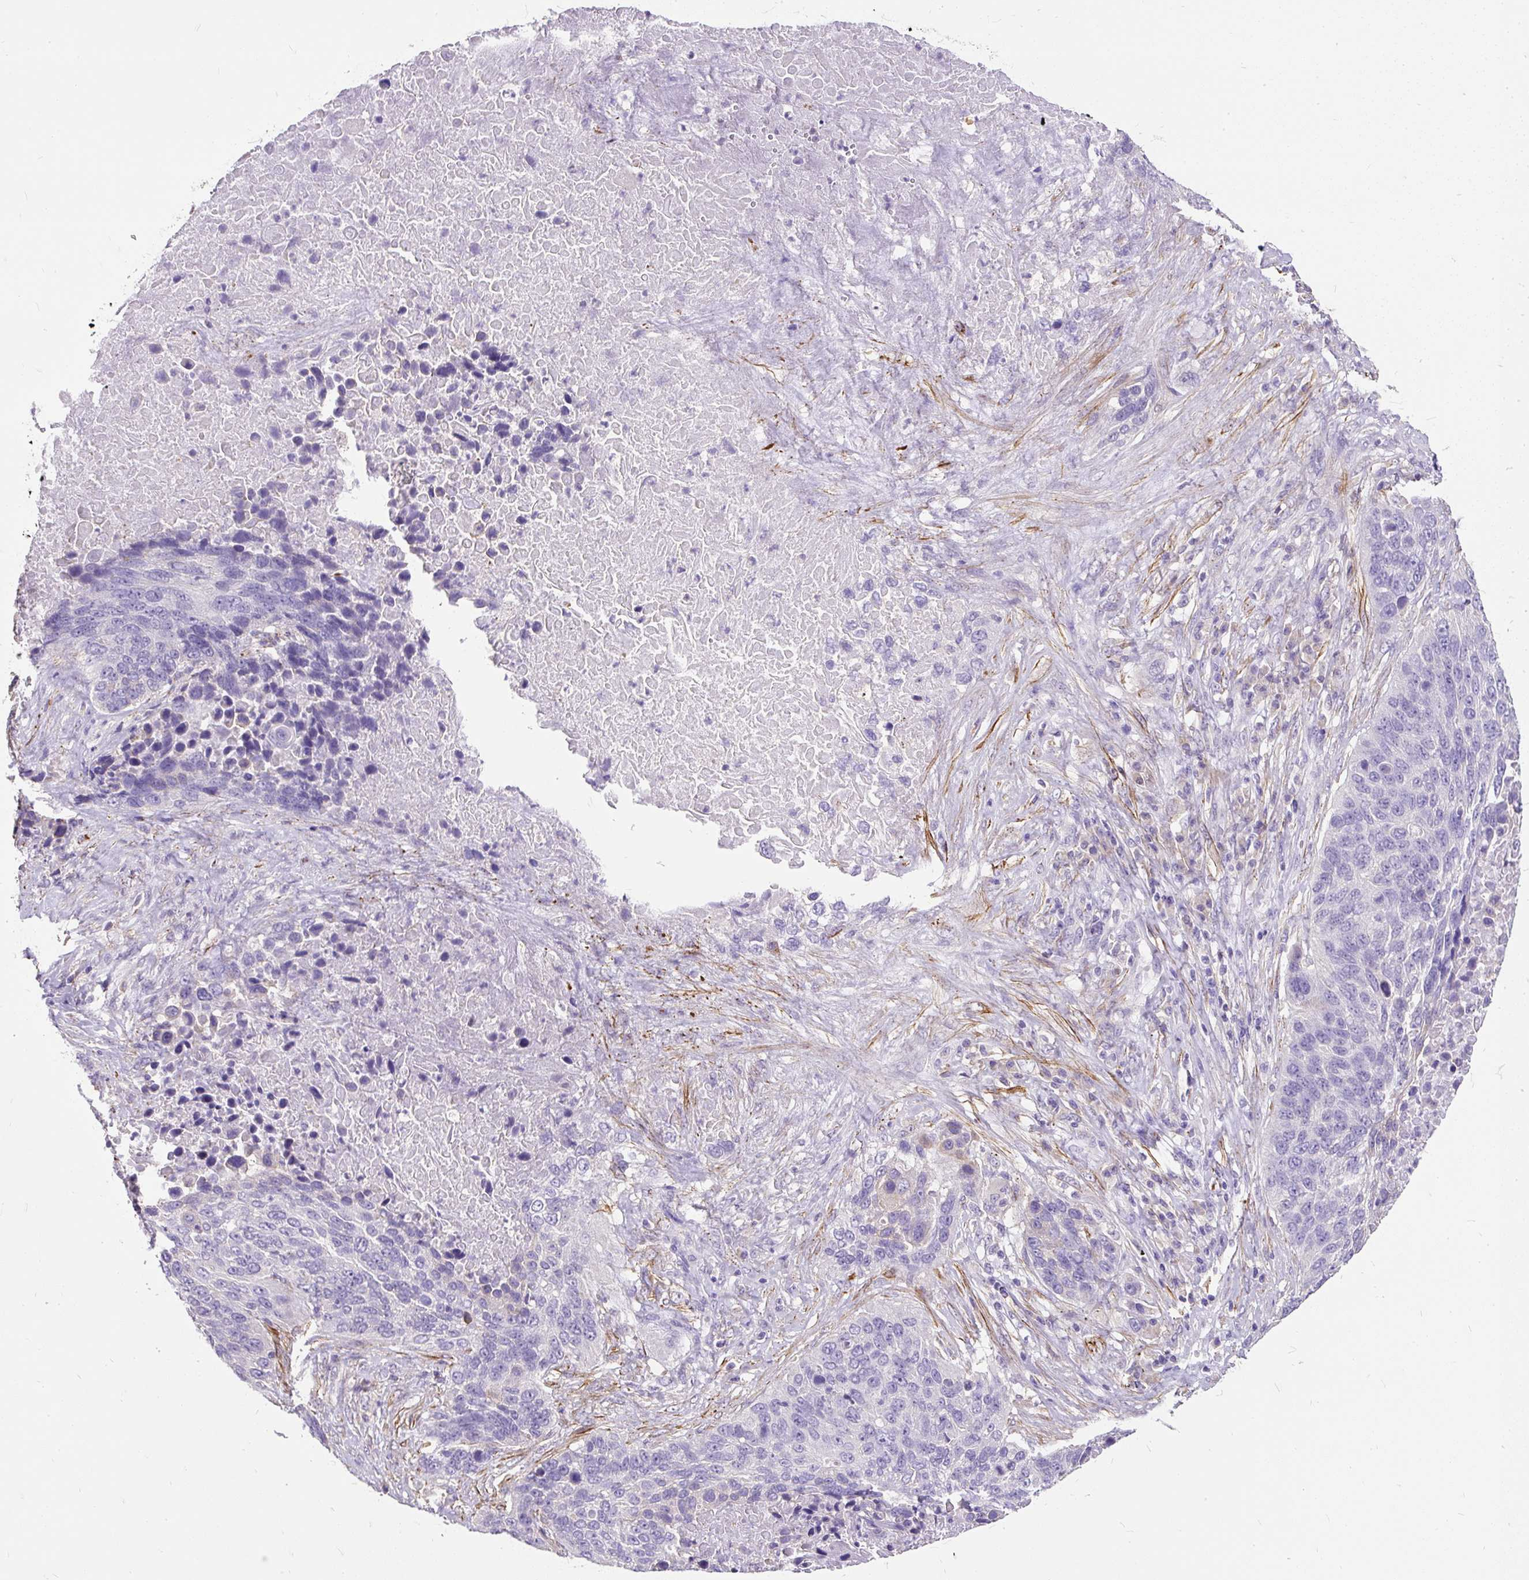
{"staining": {"intensity": "negative", "quantity": "none", "location": "none"}, "tissue": "lung cancer", "cell_type": "Tumor cells", "image_type": "cancer", "snomed": [{"axis": "morphology", "description": "Squamous cell carcinoma, NOS"}, {"axis": "topography", "description": "Lung"}], "caption": "This is a photomicrograph of immunohistochemistry staining of lung cancer, which shows no expression in tumor cells. The staining was performed using DAB to visualize the protein expression in brown, while the nuclei were stained in blue with hematoxylin (Magnification: 20x).", "gene": "GBX1", "patient": {"sex": "male", "age": 66}}